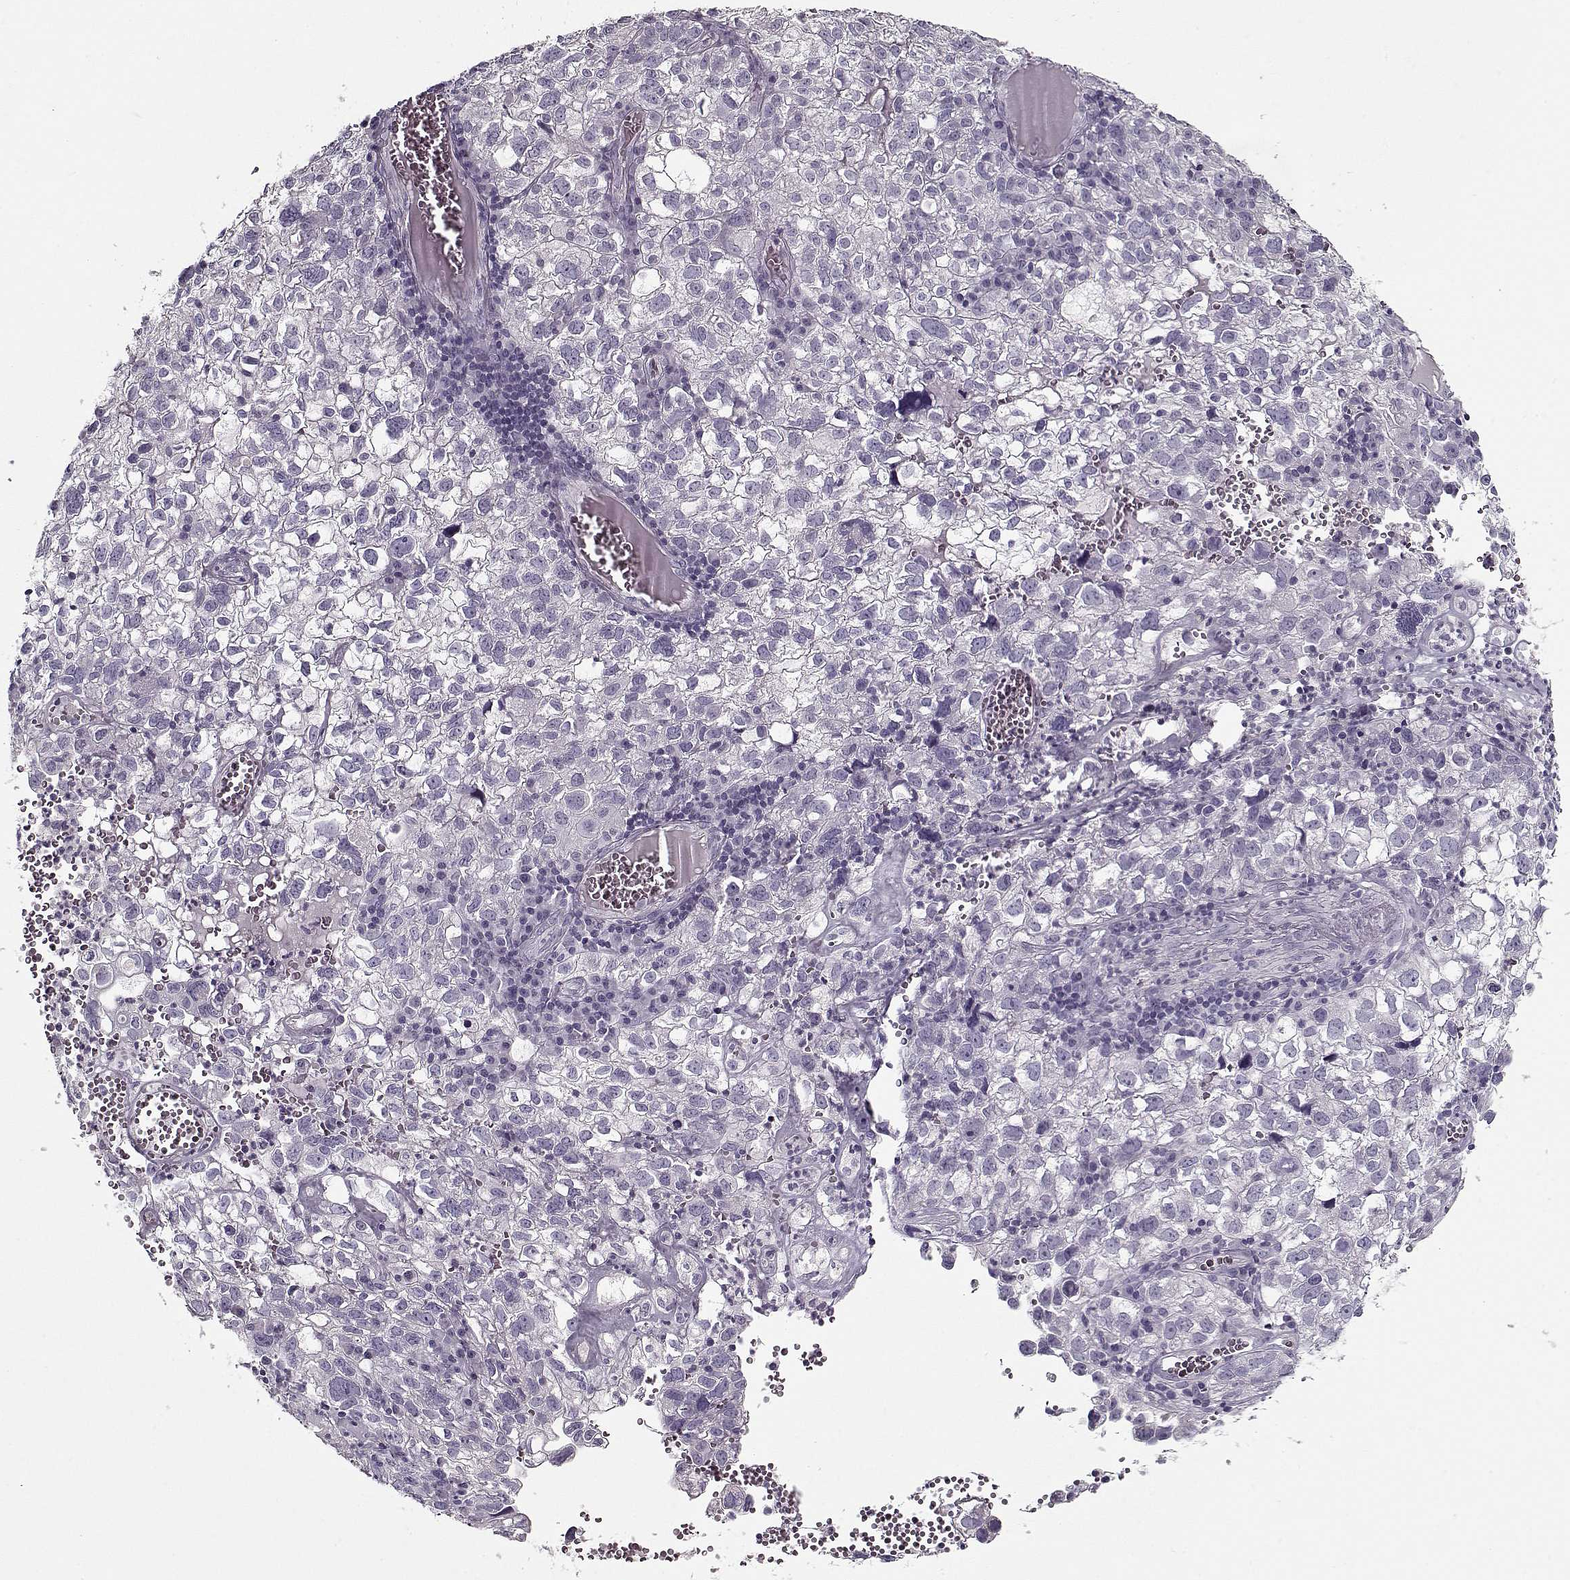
{"staining": {"intensity": "negative", "quantity": "none", "location": "none"}, "tissue": "cervical cancer", "cell_type": "Tumor cells", "image_type": "cancer", "snomed": [{"axis": "morphology", "description": "Squamous cell carcinoma, NOS"}, {"axis": "topography", "description": "Cervix"}], "caption": "This is a image of immunohistochemistry (IHC) staining of cervical cancer (squamous cell carcinoma), which shows no positivity in tumor cells.", "gene": "CCDC136", "patient": {"sex": "female", "age": 55}}